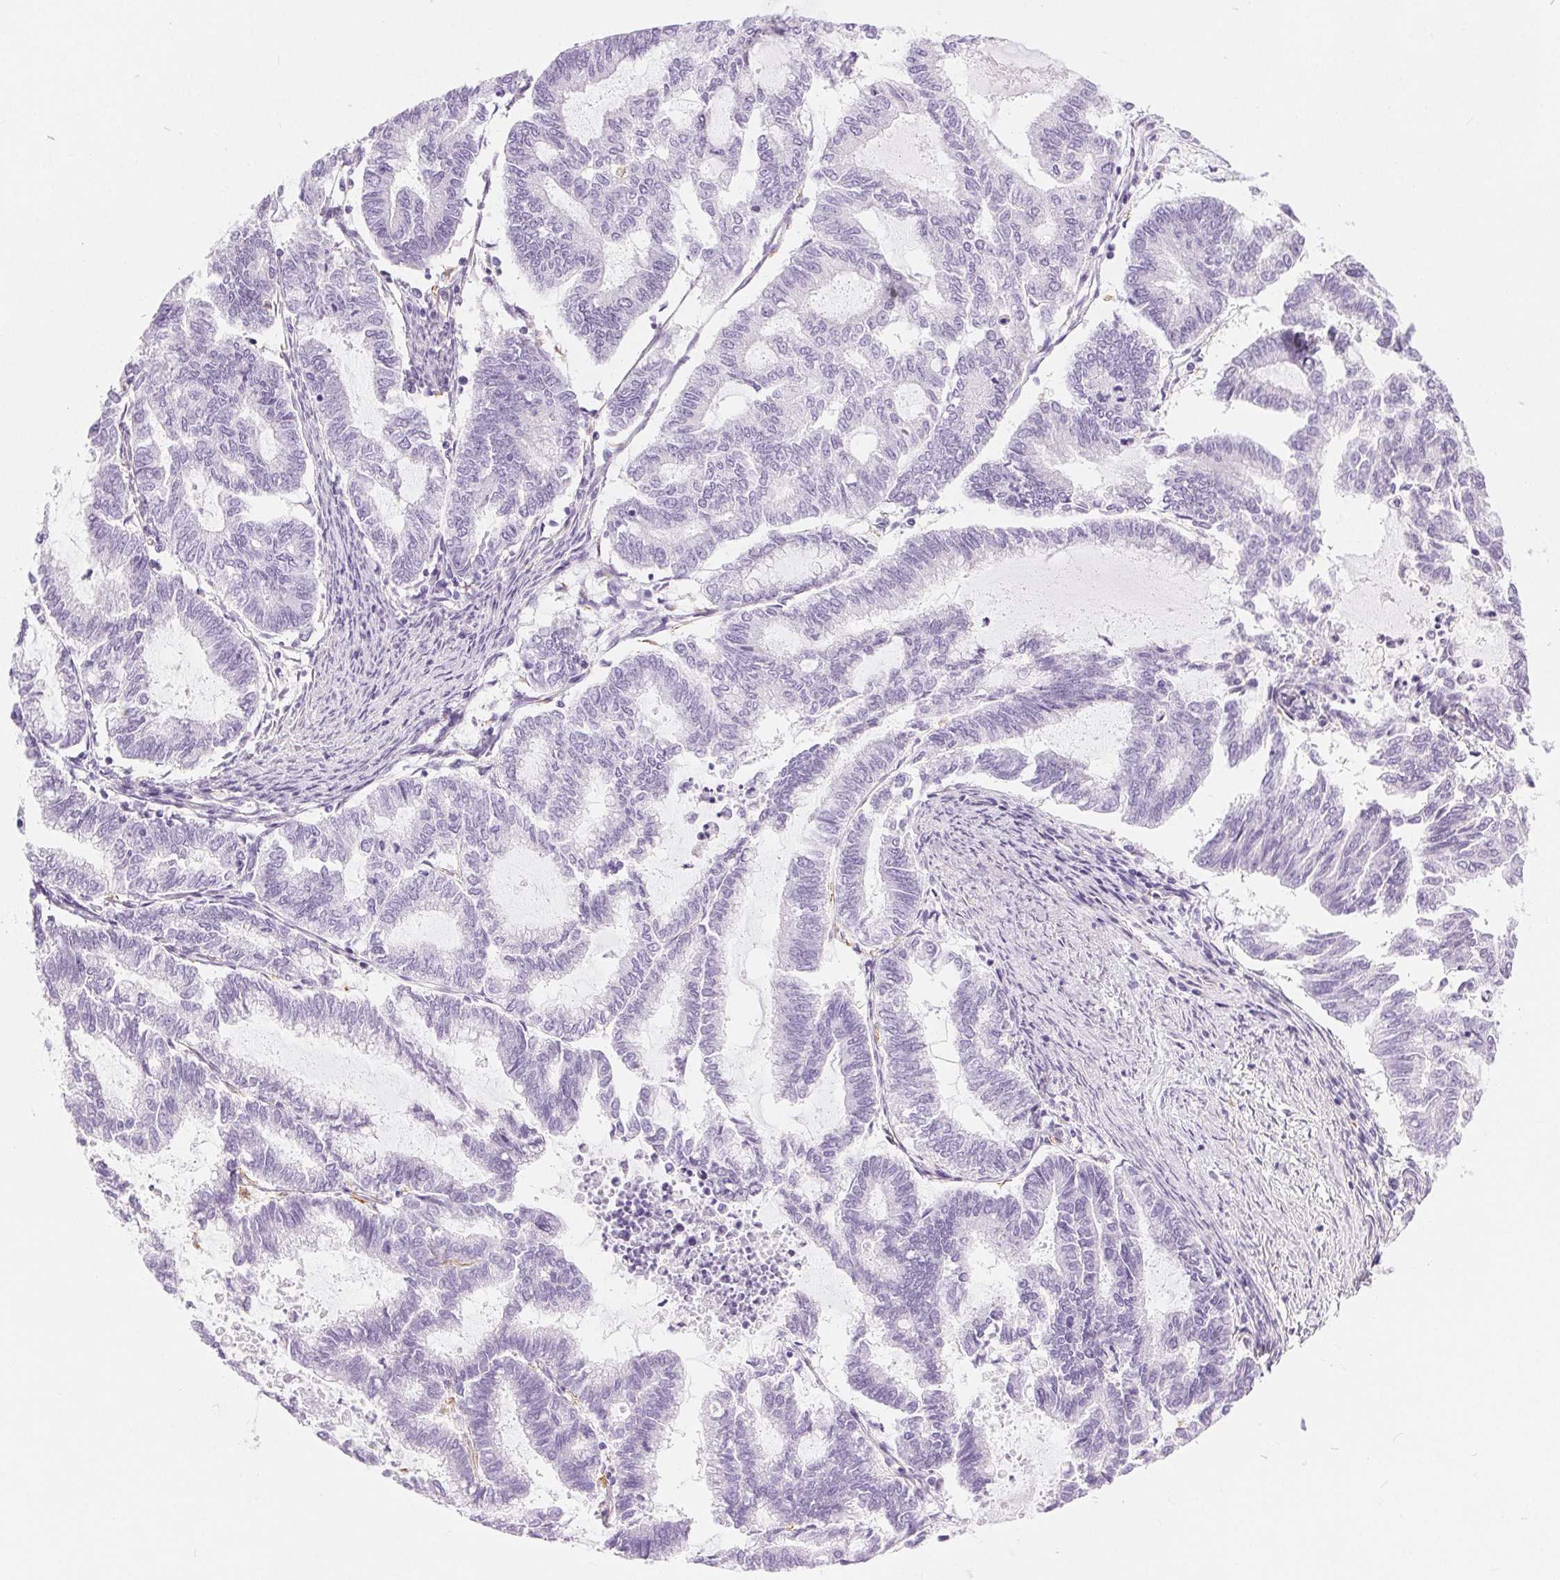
{"staining": {"intensity": "negative", "quantity": "none", "location": "none"}, "tissue": "endometrial cancer", "cell_type": "Tumor cells", "image_type": "cancer", "snomed": [{"axis": "morphology", "description": "Adenocarcinoma, NOS"}, {"axis": "topography", "description": "Endometrium"}], "caption": "Tumor cells show no significant expression in endometrial adenocarcinoma.", "gene": "GFAP", "patient": {"sex": "female", "age": 79}}